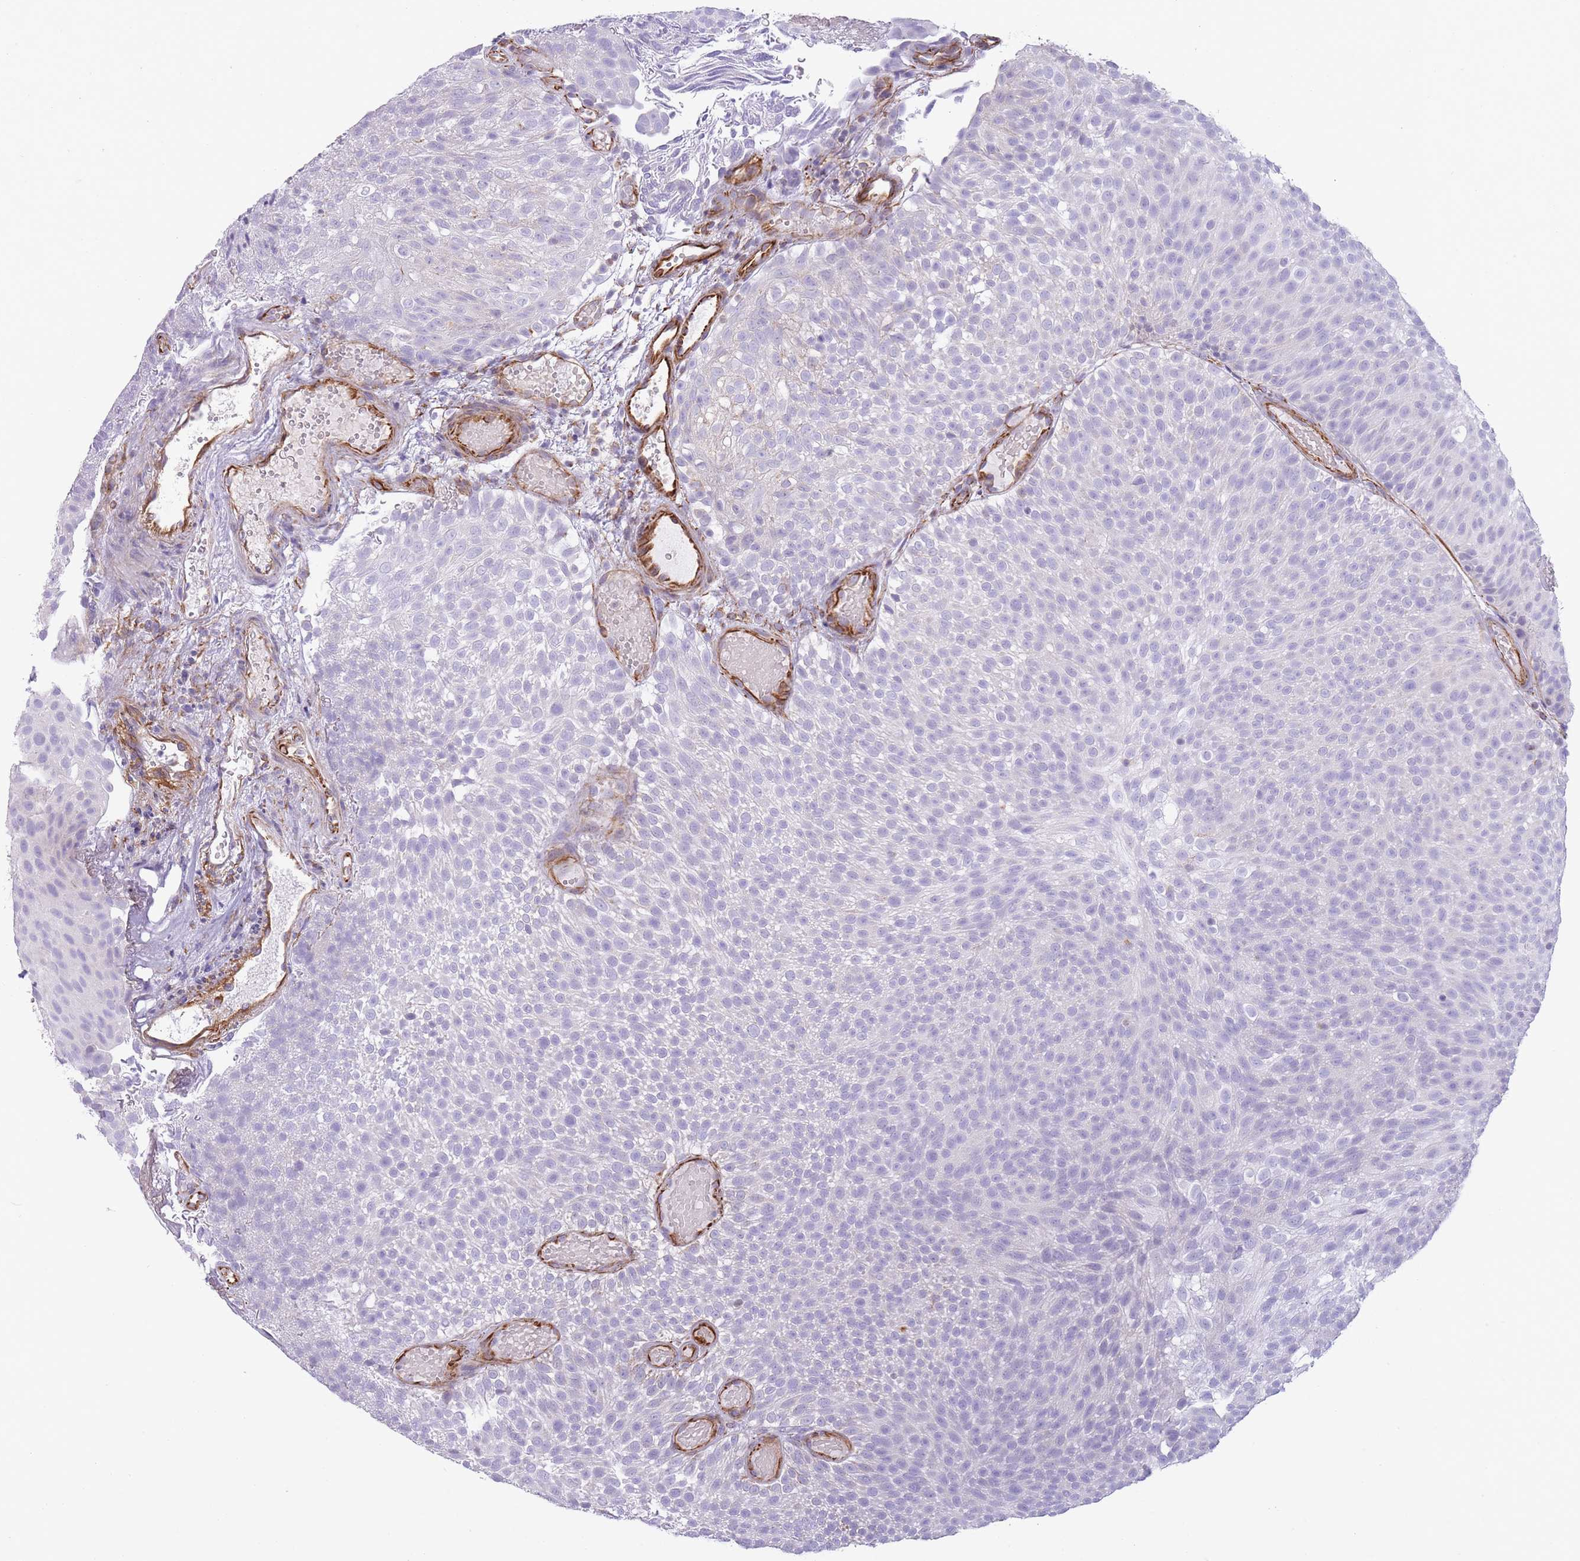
{"staining": {"intensity": "negative", "quantity": "none", "location": "none"}, "tissue": "urothelial cancer", "cell_type": "Tumor cells", "image_type": "cancer", "snomed": [{"axis": "morphology", "description": "Urothelial carcinoma, Low grade"}, {"axis": "topography", "description": "Urinary bladder"}], "caption": "This is an immunohistochemistry micrograph of urothelial cancer. There is no expression in tumor cells.", "gene": "PTCD1", "patient": {"sex": "male", "age": 78}}